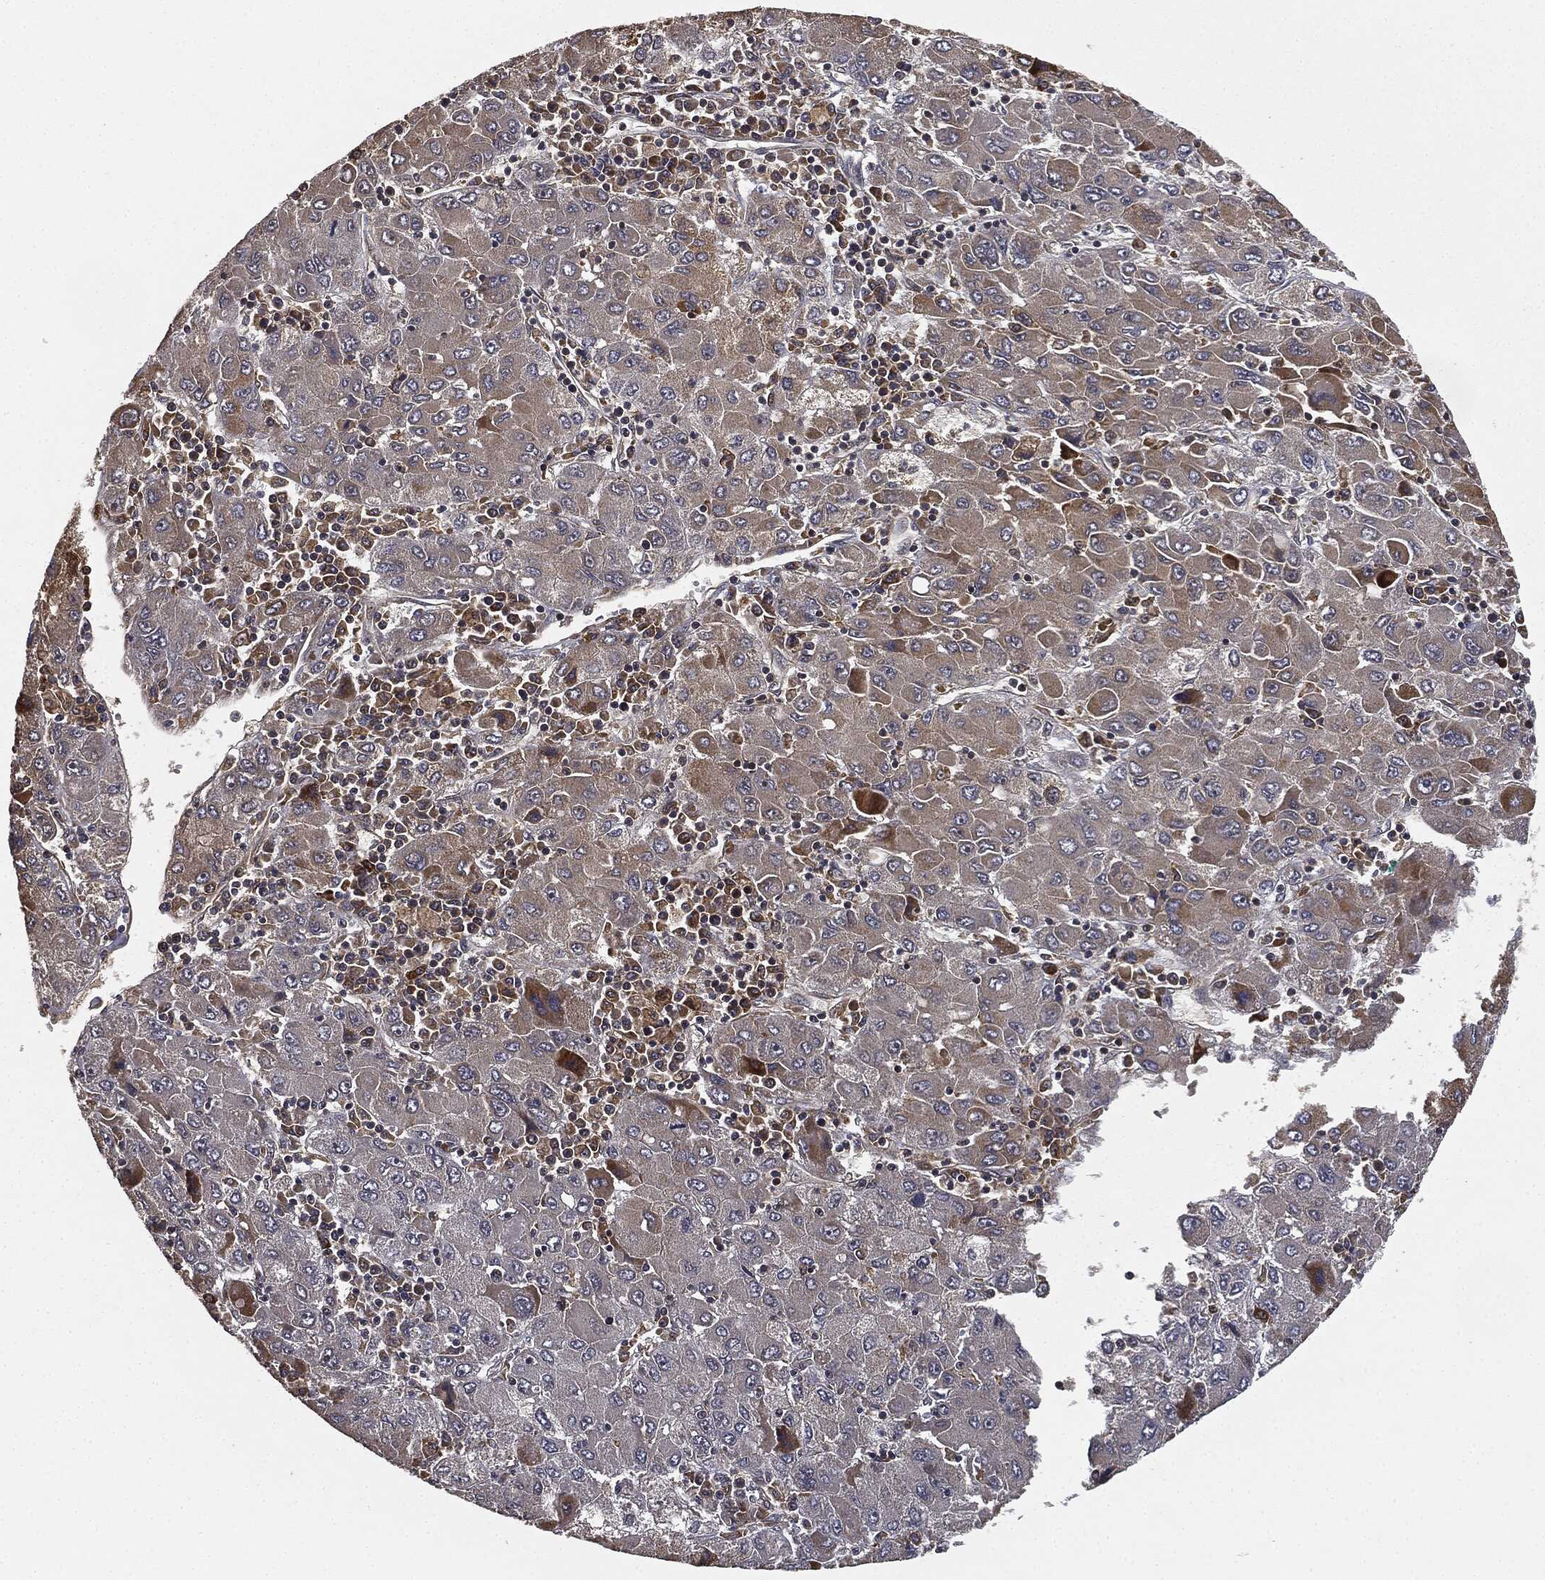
{"staining": {"intensity": "weak", "quantity": "25%-75%", "location": "cytoplasmic/membranous"}, "tissue": "liver cancer", "cell_type": "Tumor cells", "image_type": "cancer", "snomed": [{"axis": "morphology", "description": "Carcinoma, Hepatocellular, NOS"}, {"axis": "topography", "description": "Liver"}], "caption": "The micrograph shows a brown stain indicating the presence of a protein in the cytoplasmic/membranous of tumor cells in liver hepatocellular carcinoma.", "gene": "MIER2", "patient": {"sex": "male", "age": 75}}